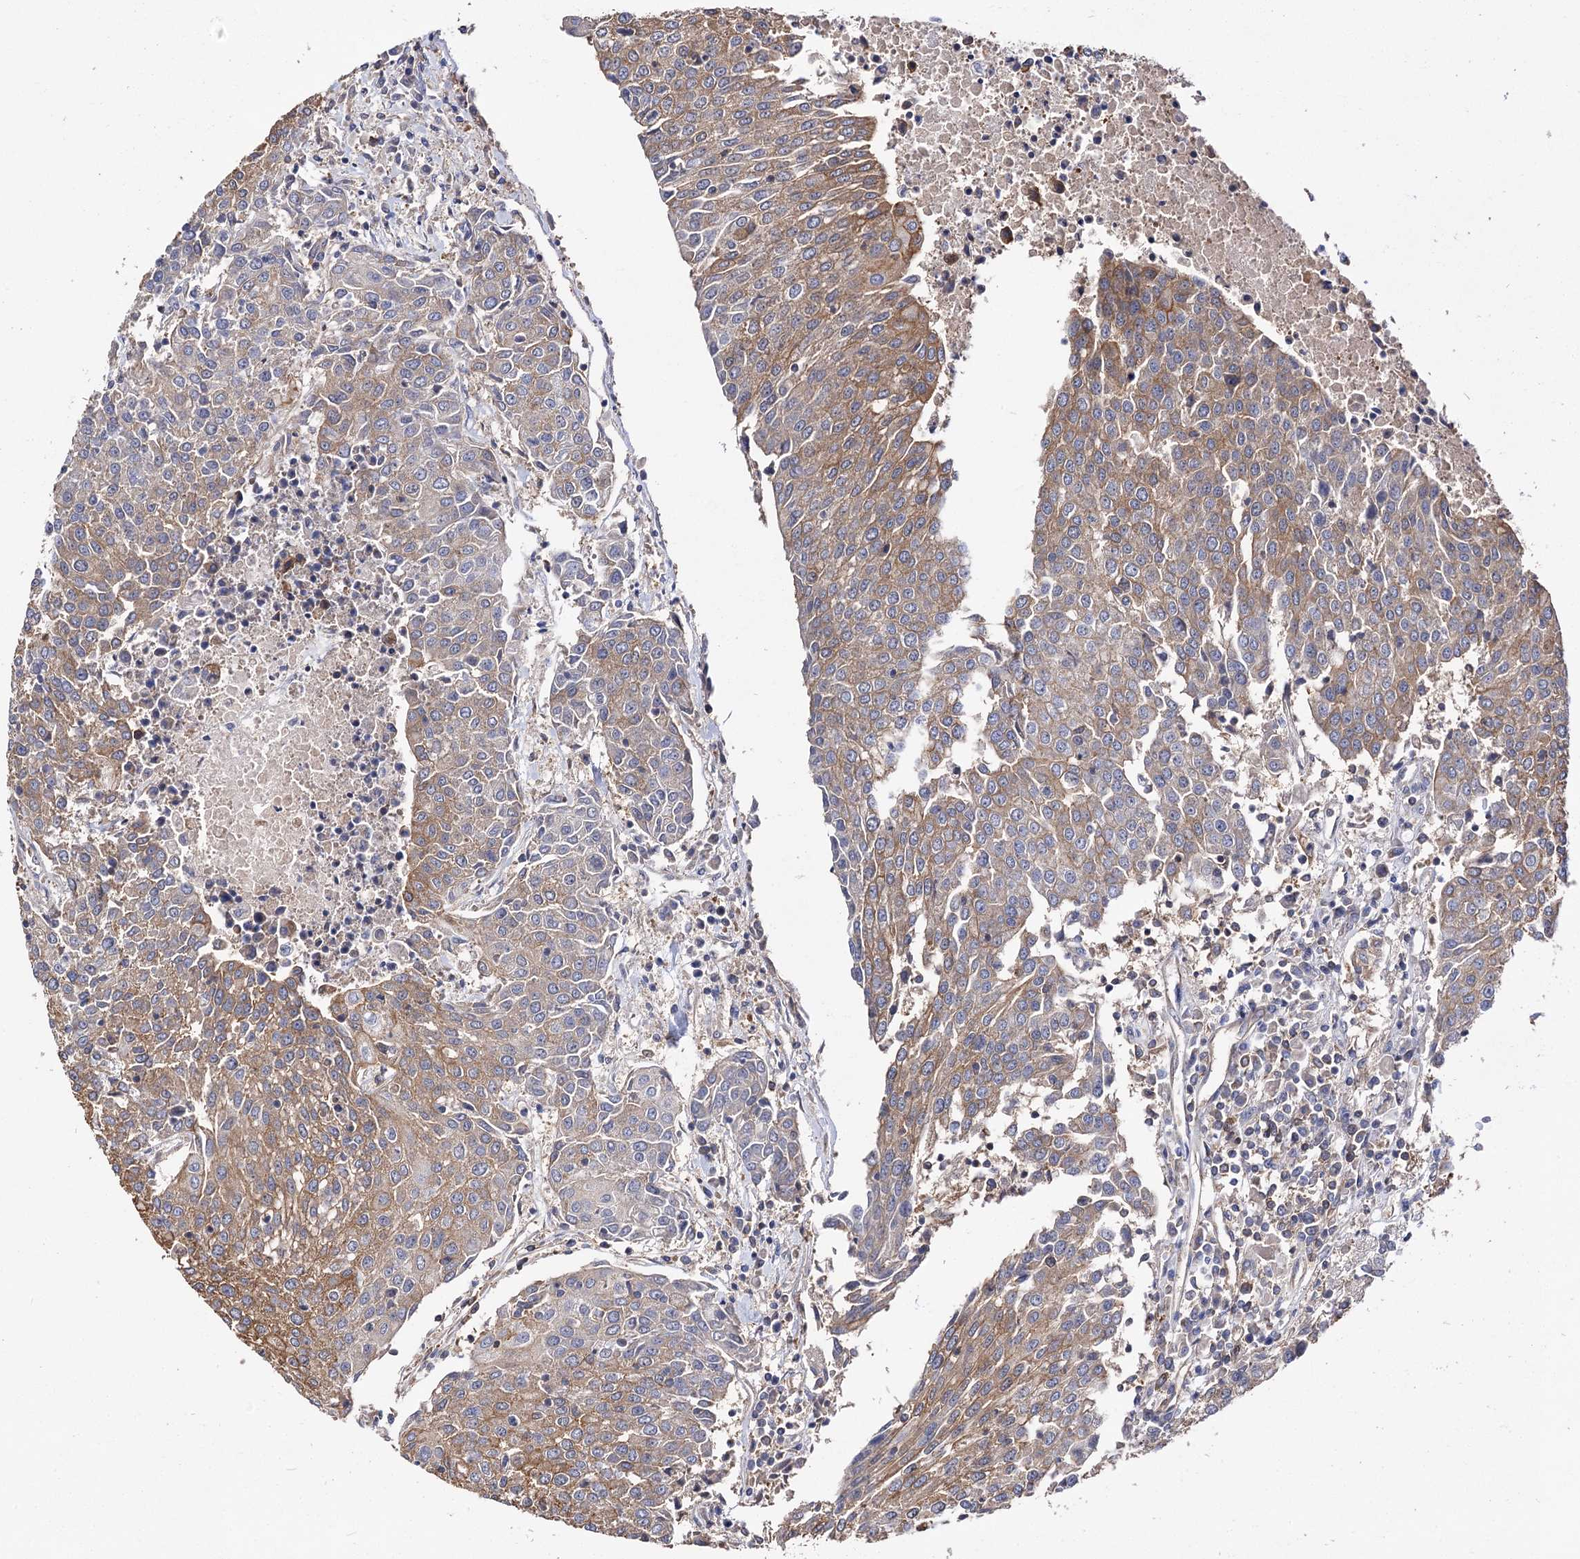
{"staining": {"intensity": "moderate", "quantity": "25%-75%", "location": "cytoplasmic/membranous"}, "tissue": "urothelial cancer", "cell_type": "Tumor cells", "image_type": "cancer", "snomed": [{"axis": "morphology", "description": "Urothelial carcinoma, High grade"}, {"axis": "topography", "description": "Urinary bladder"}], "caption": "Immunohistochemistry (IHC) photomicrograph of urothelial carcinoma (high-grade) stained for a protein (brown), which exhibits medium levels of moderate cytoplasmic/membranous positivity in about 25%-75% of tumor cells.", "gene": "IDI1", "patient": {"sex": "female", "age": 85}}